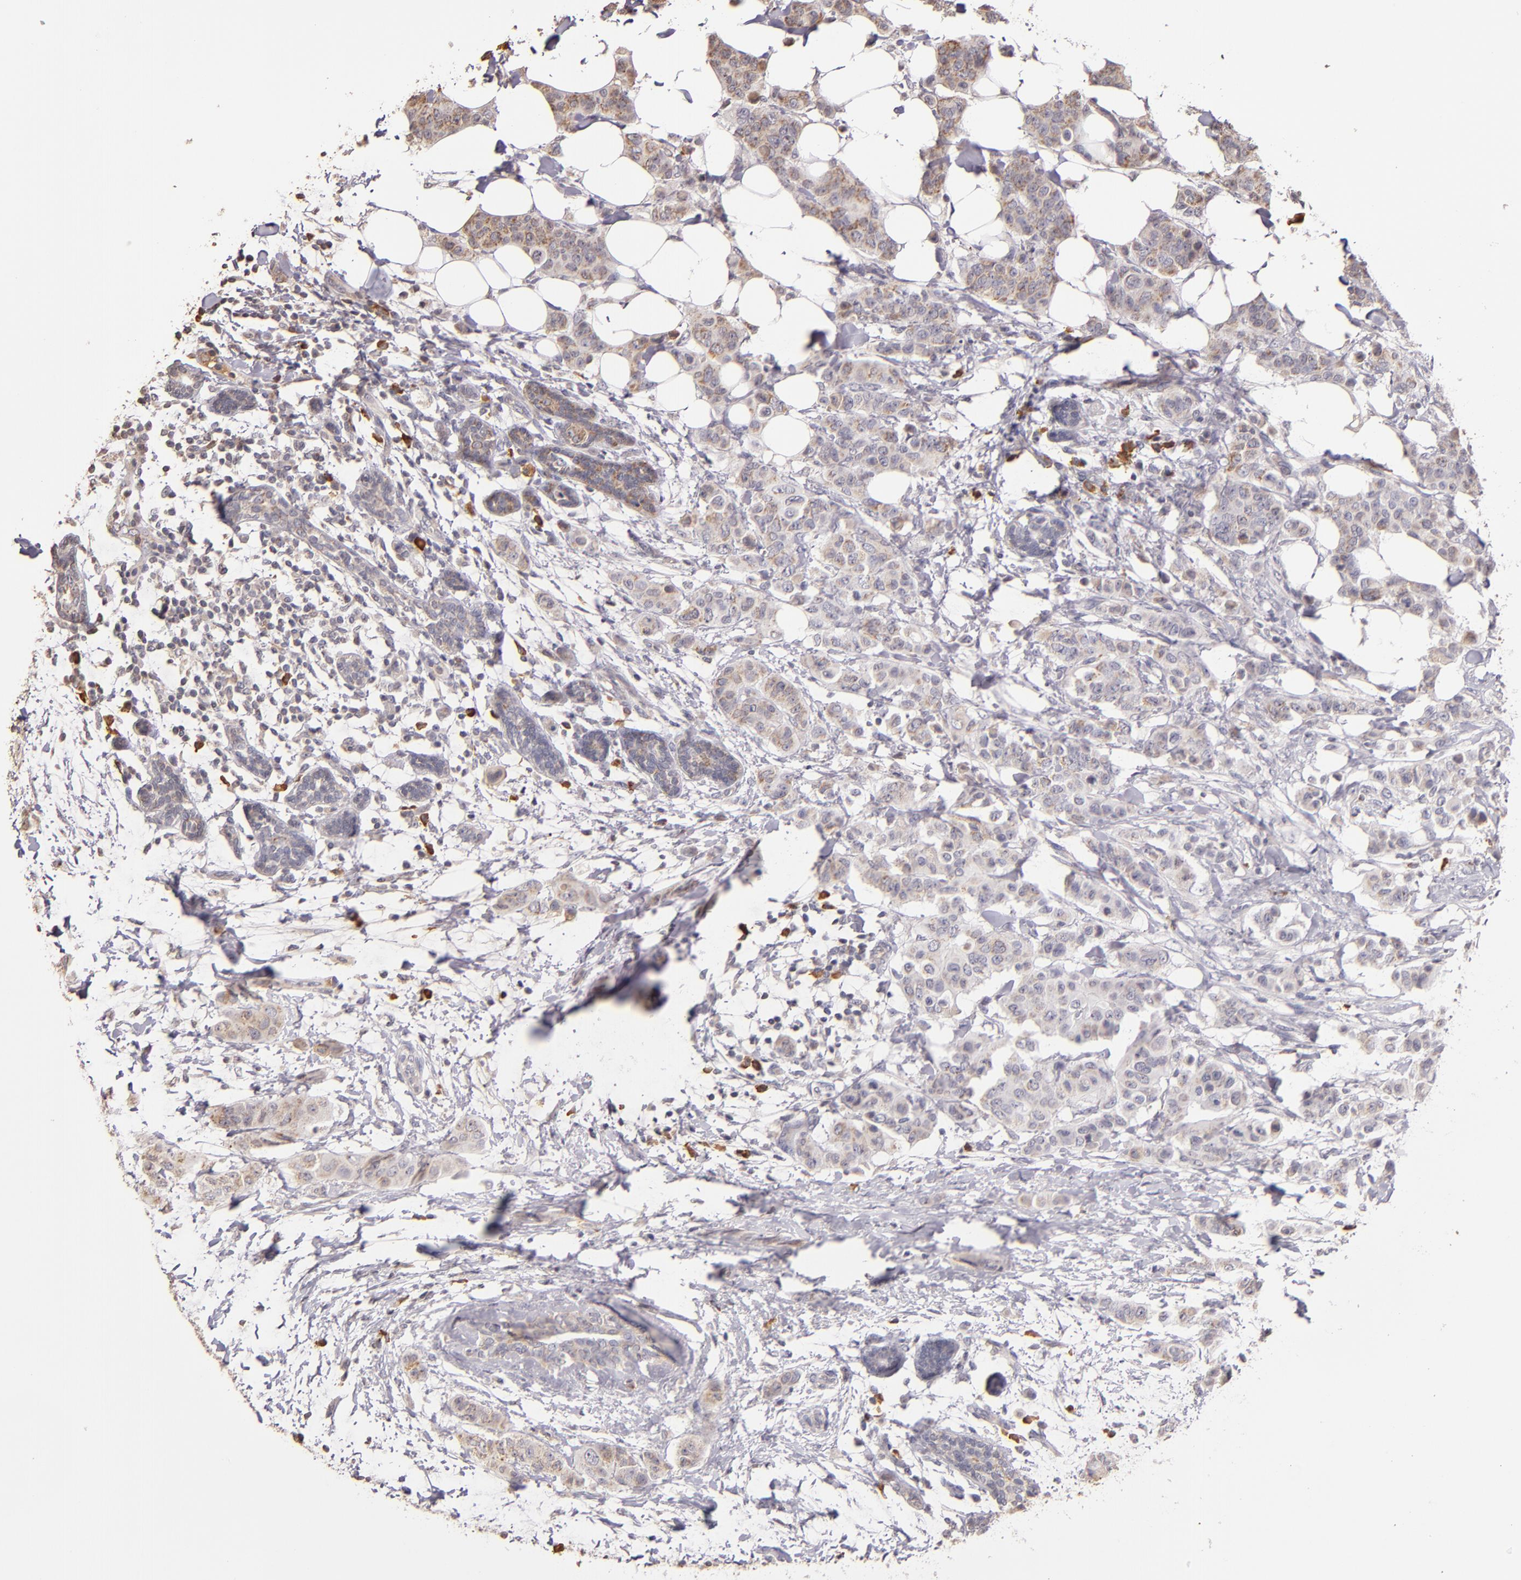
{"staining": {"intensity": "weak", "quantity": ">75%", "location": "cytoplasmic/membranous"}, "tissue": "breast cancer", "cell_type": "Tumor cells", "image_type": "cancer", "snomed": [{"axis": "morphology", "description": "Duct carcinoma"}, {"axis": "topography", "description": "Breast"}], "caption": "Breast intraductal carcinoma stained with IHC displays weak cytoplasmic/membranous staining in about >75% of tumor cells.", "gene": "ABL1", "patient": {"sex": "female", "age": 40}}